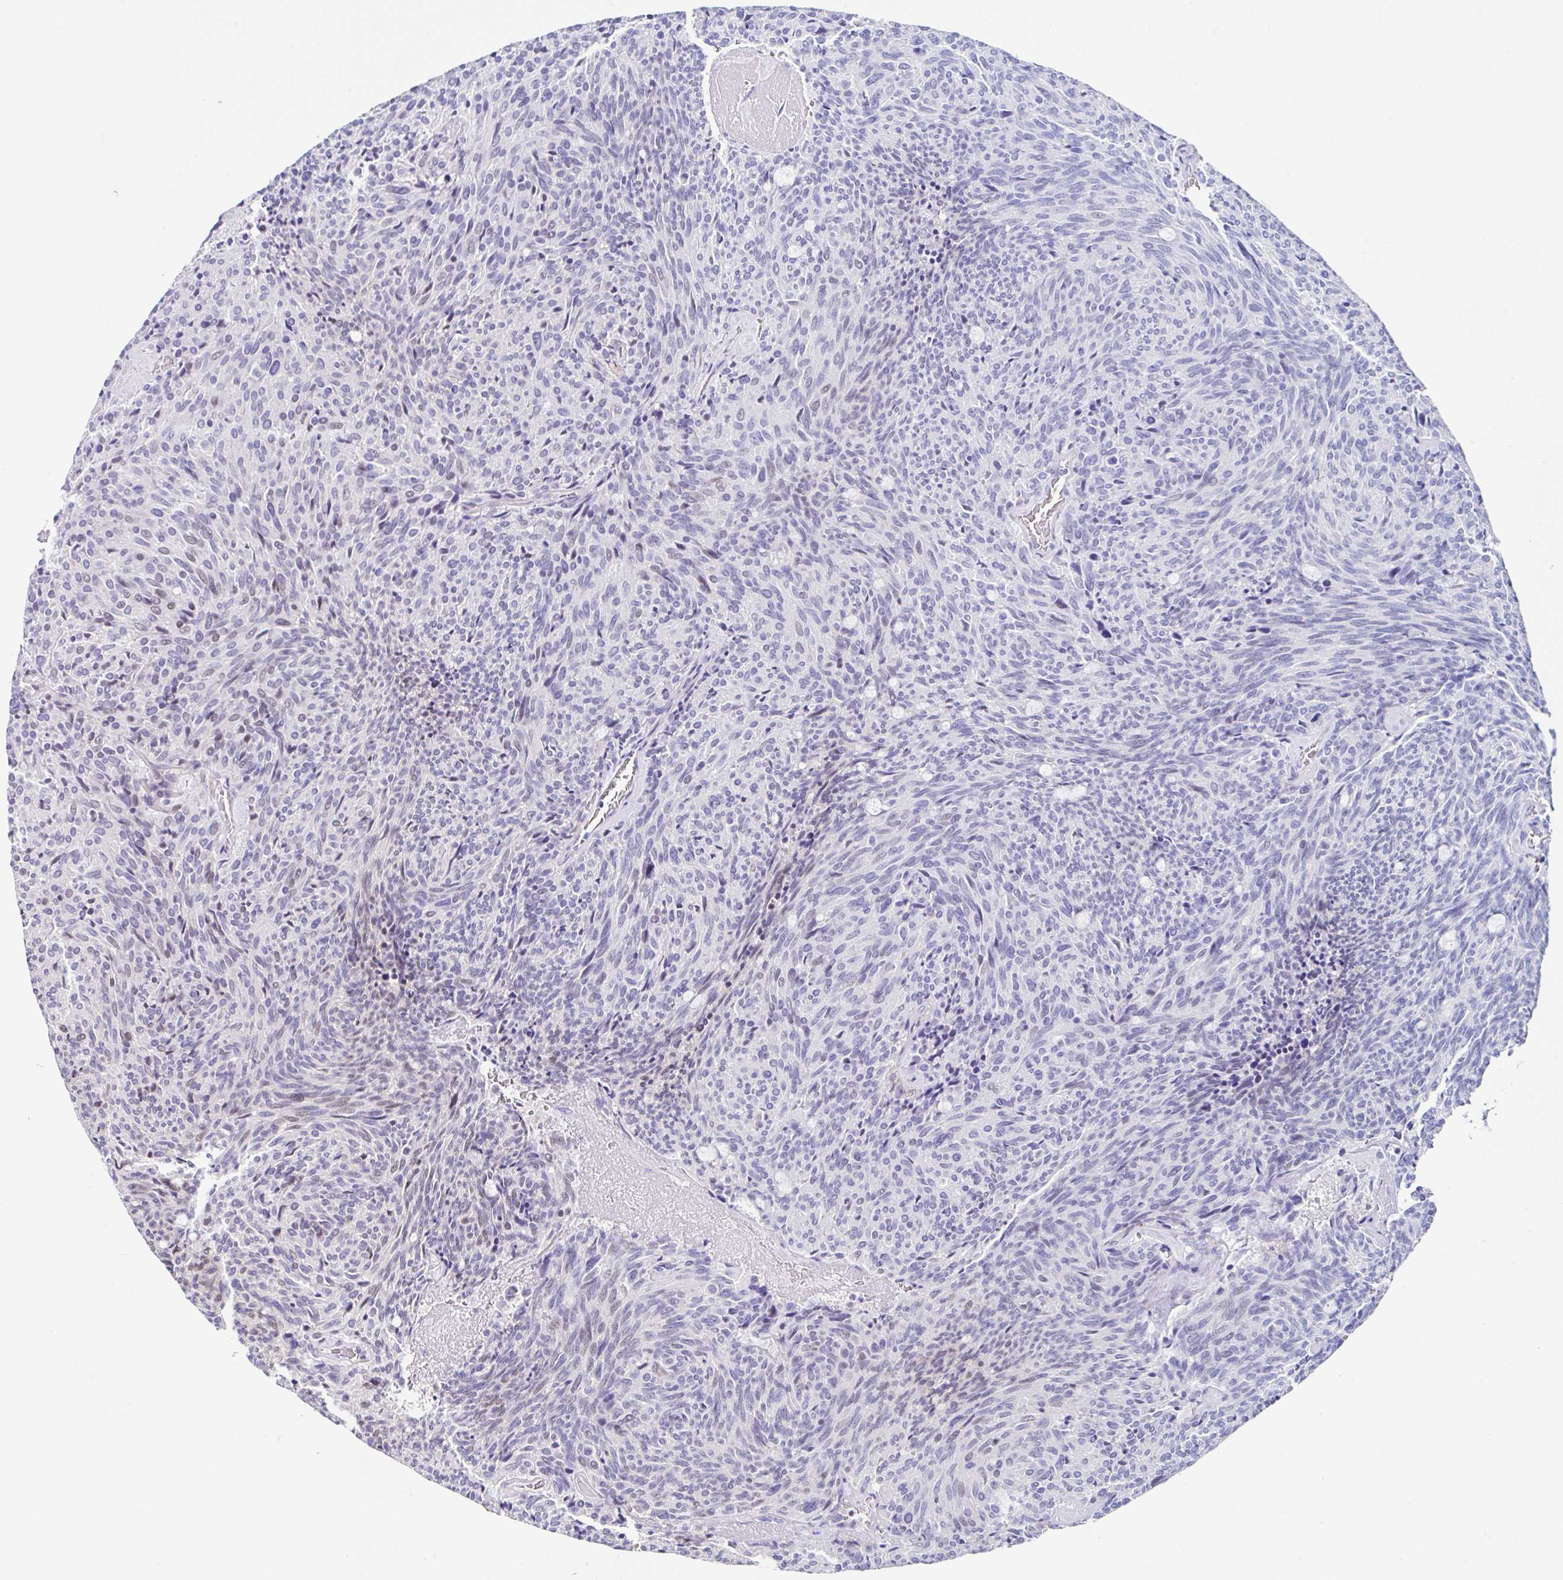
{"staining": {"intensity": "negative", "quantity": "none", "location": "none"}, "tissue": "carcinoid", "cell_type": "Tumor cells", "image_type": "cancer", "snomed": [{"axis": "morphology", "description": "Carcinoid, malignant, NOS"}, {"axis": "topography", "description": "Pancreas"}], "caption": "Immunohistochemistry histopathology image of neoplastic tissue: human carcinoid stained with DAB reveals no significant protein expression in tumor cells. (Brightfield microscopy of DAB IHC at high magnification).", "gene": "TMPRSS11E", "patient": {"sex": "female", "age": 54}}